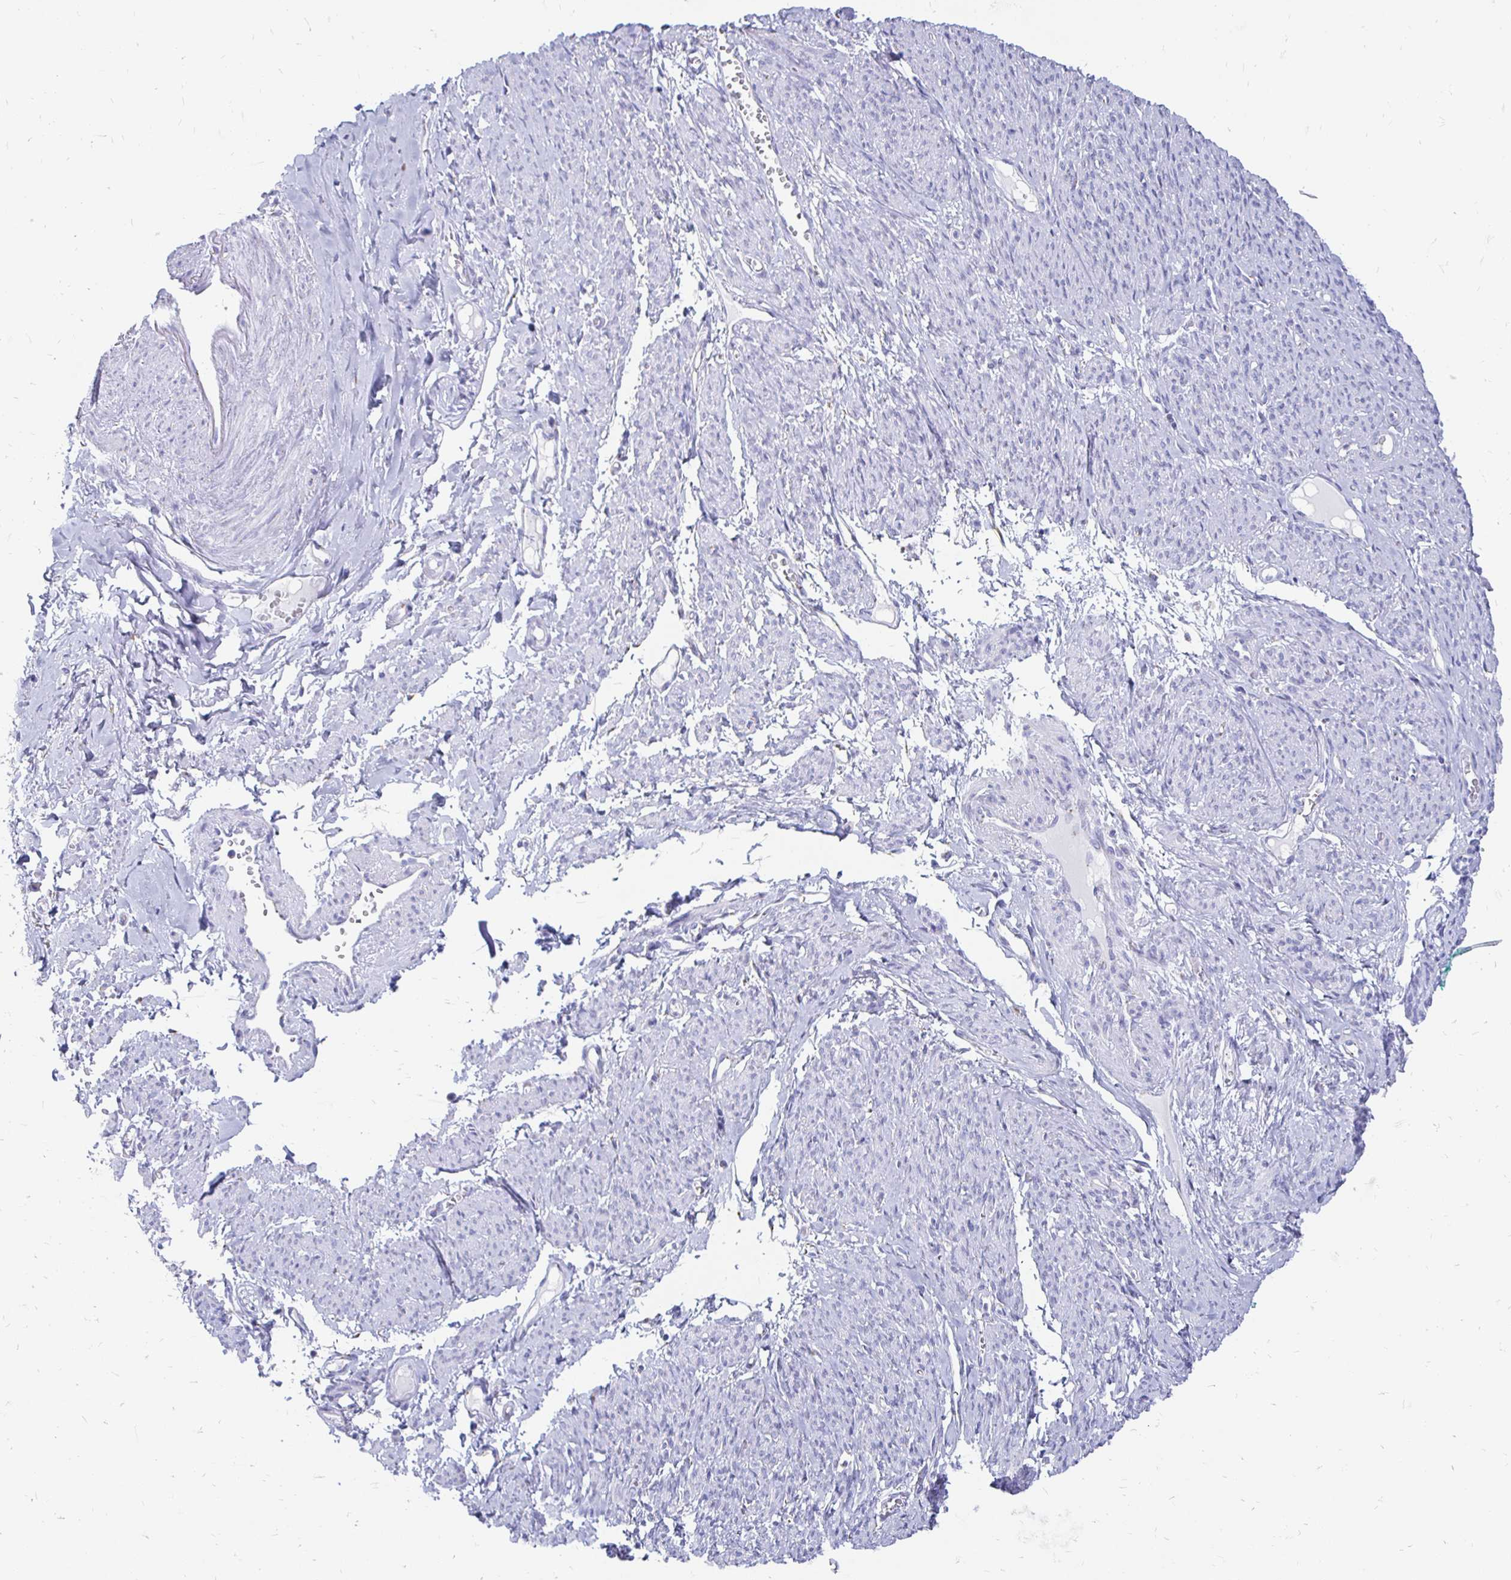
{"staining": {"intensity": "negative", "quantity": "none", "location": "none"}, "tissue": "smooth muscle", "cell_type": "Smooth muscle cells", "image_type": "normal", "snomed": [{"axis": "morphology", "description": "Normal tissue, NOS"}, {"axis": "topography", "description": "Smooth muscle"}], "caption": "The photomicrograph demonstrates no significant staining in smooth muscle cells of smooth muscle. Nuclei are stained in blue.", "gene": "PAGE4", "patient": {"sex": "female", "age": 65}}